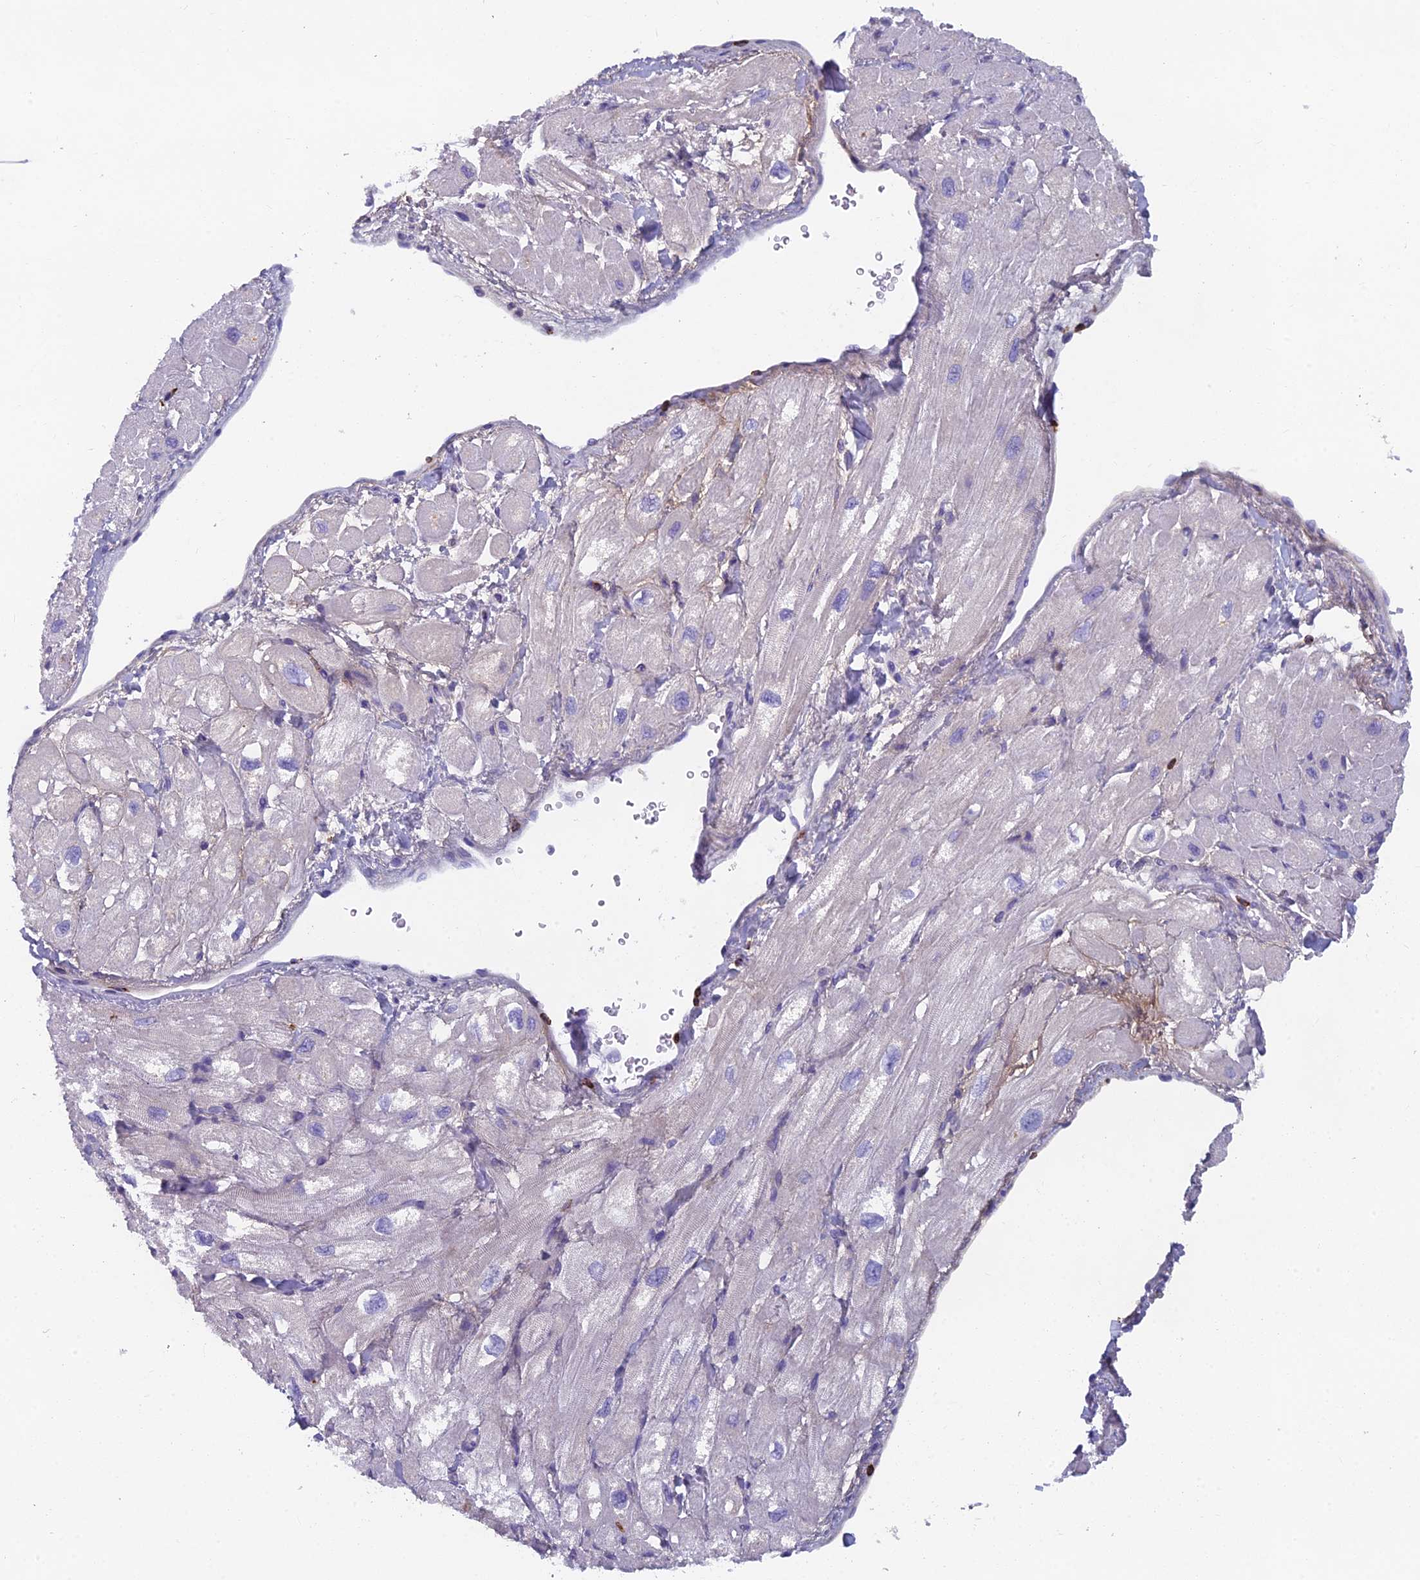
{"staining": {"intensity": "negative", "quantity": "none", "location": "none"}, "tissue": "heart muscle", "cell_type": "Cardiomyocytes", "image_type": "normal", "snomed": [{"axis": "morphology", "description": "Normal tissue, NOS"}, {"axis": "topography", "description": "Heart"}], "caption": "Immunohistochemical staining of normal heart muscle reveals no significant staining in cardiomyocytes. (DAB (3,3'-diaminobenzidine) immunohistochemistry, high magnification).", "gene": "ABI3BP", "patient": {"sex": "male", "age": 65}}